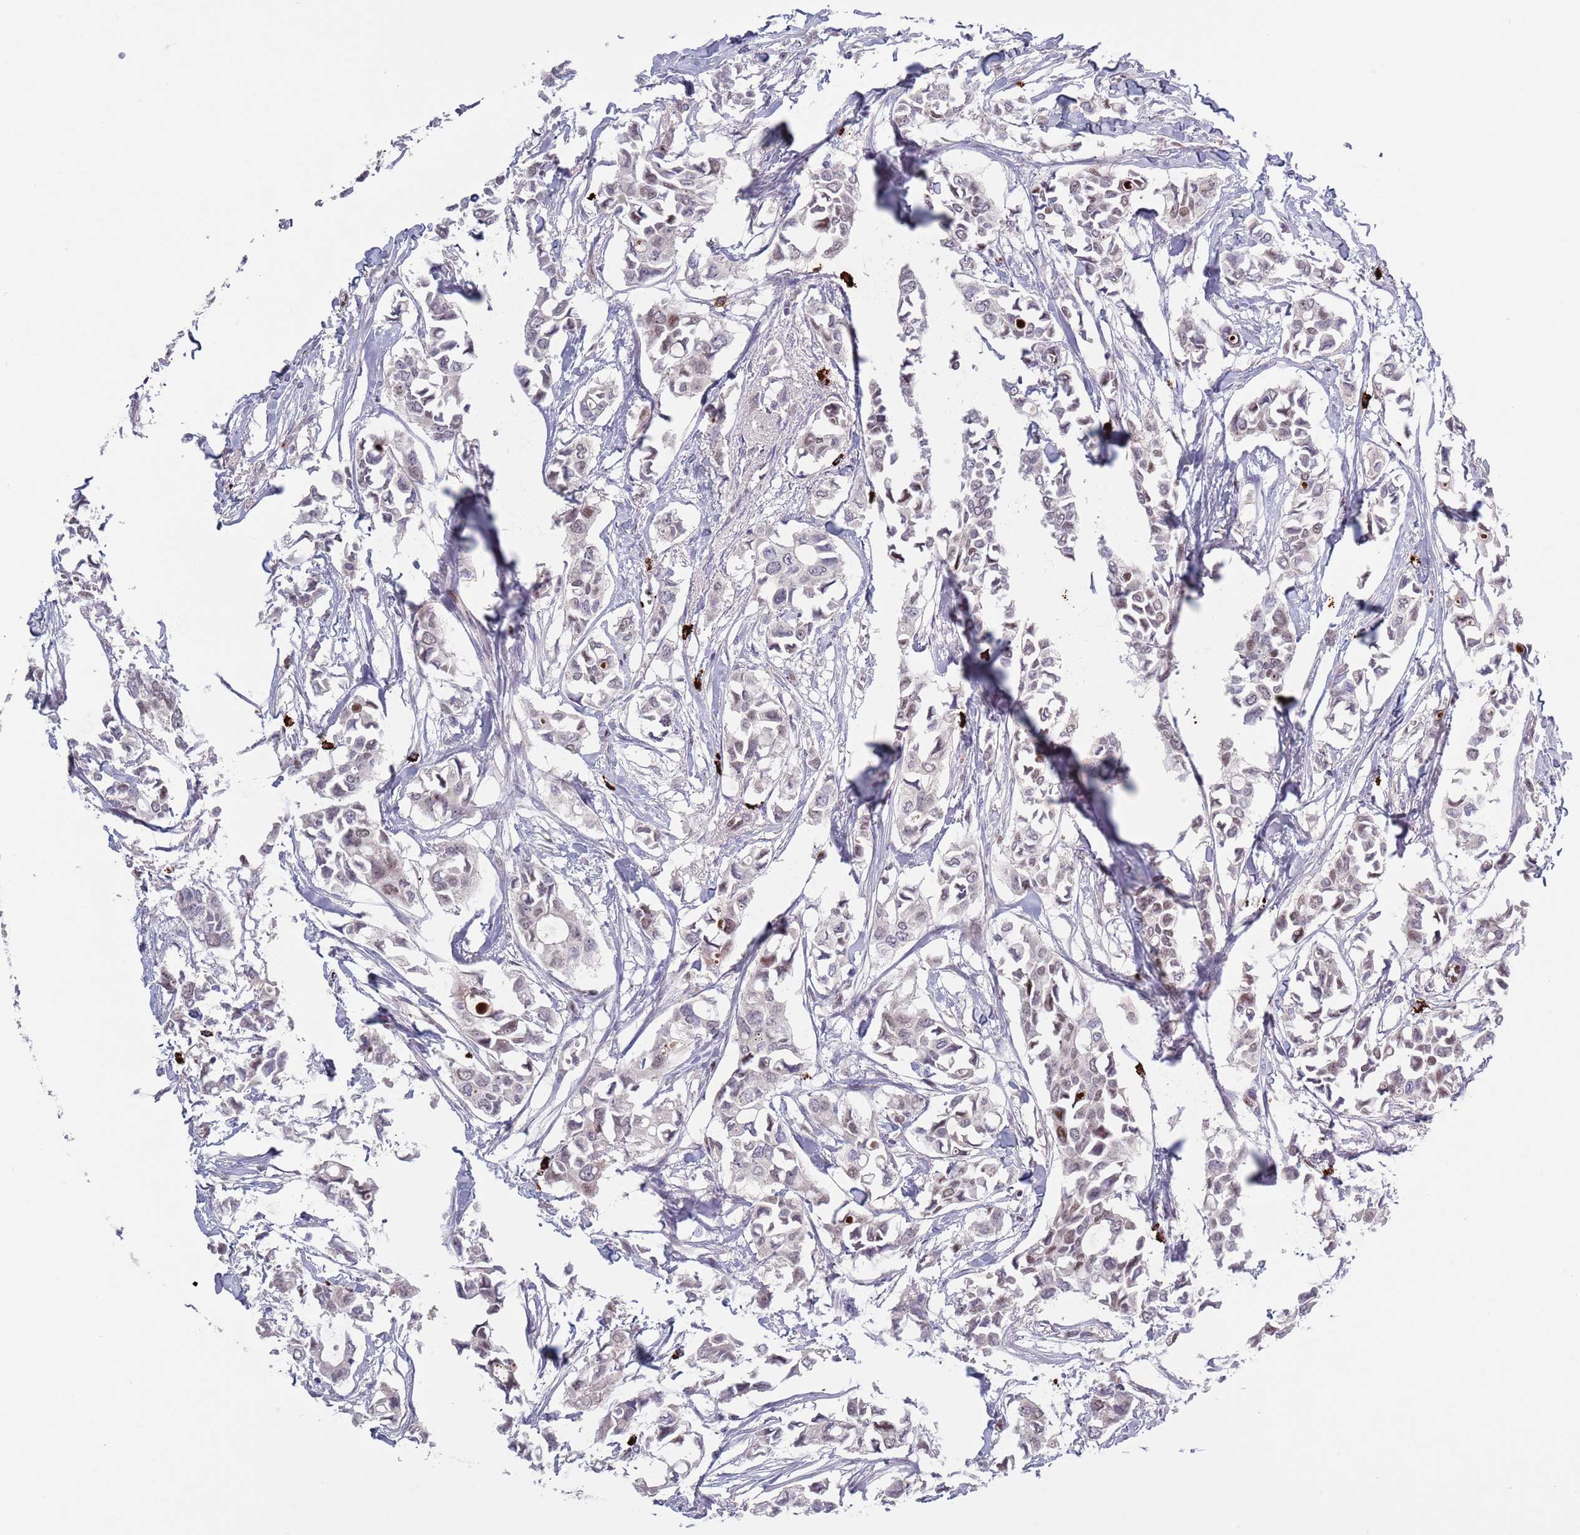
{"staining": {"intensity": "negative", "quantity": "none", "location": "none"}, "tissue": "breast cancer", "cell_type": "Tumor cells", "image_type": "cancer", "snomed": [{"axis": "morphology", "description": "Duct carcinoma"}, {"axis": "topography", "description": "Breast"}], "caption": "This is a image of immunohistochemistry (IHC) staining of breast cancer (invasive ductal carcinoma), which shows no expression in tumor cells.", "gene": "TYW1", "patient": {"sex": "female", "age": 41}}